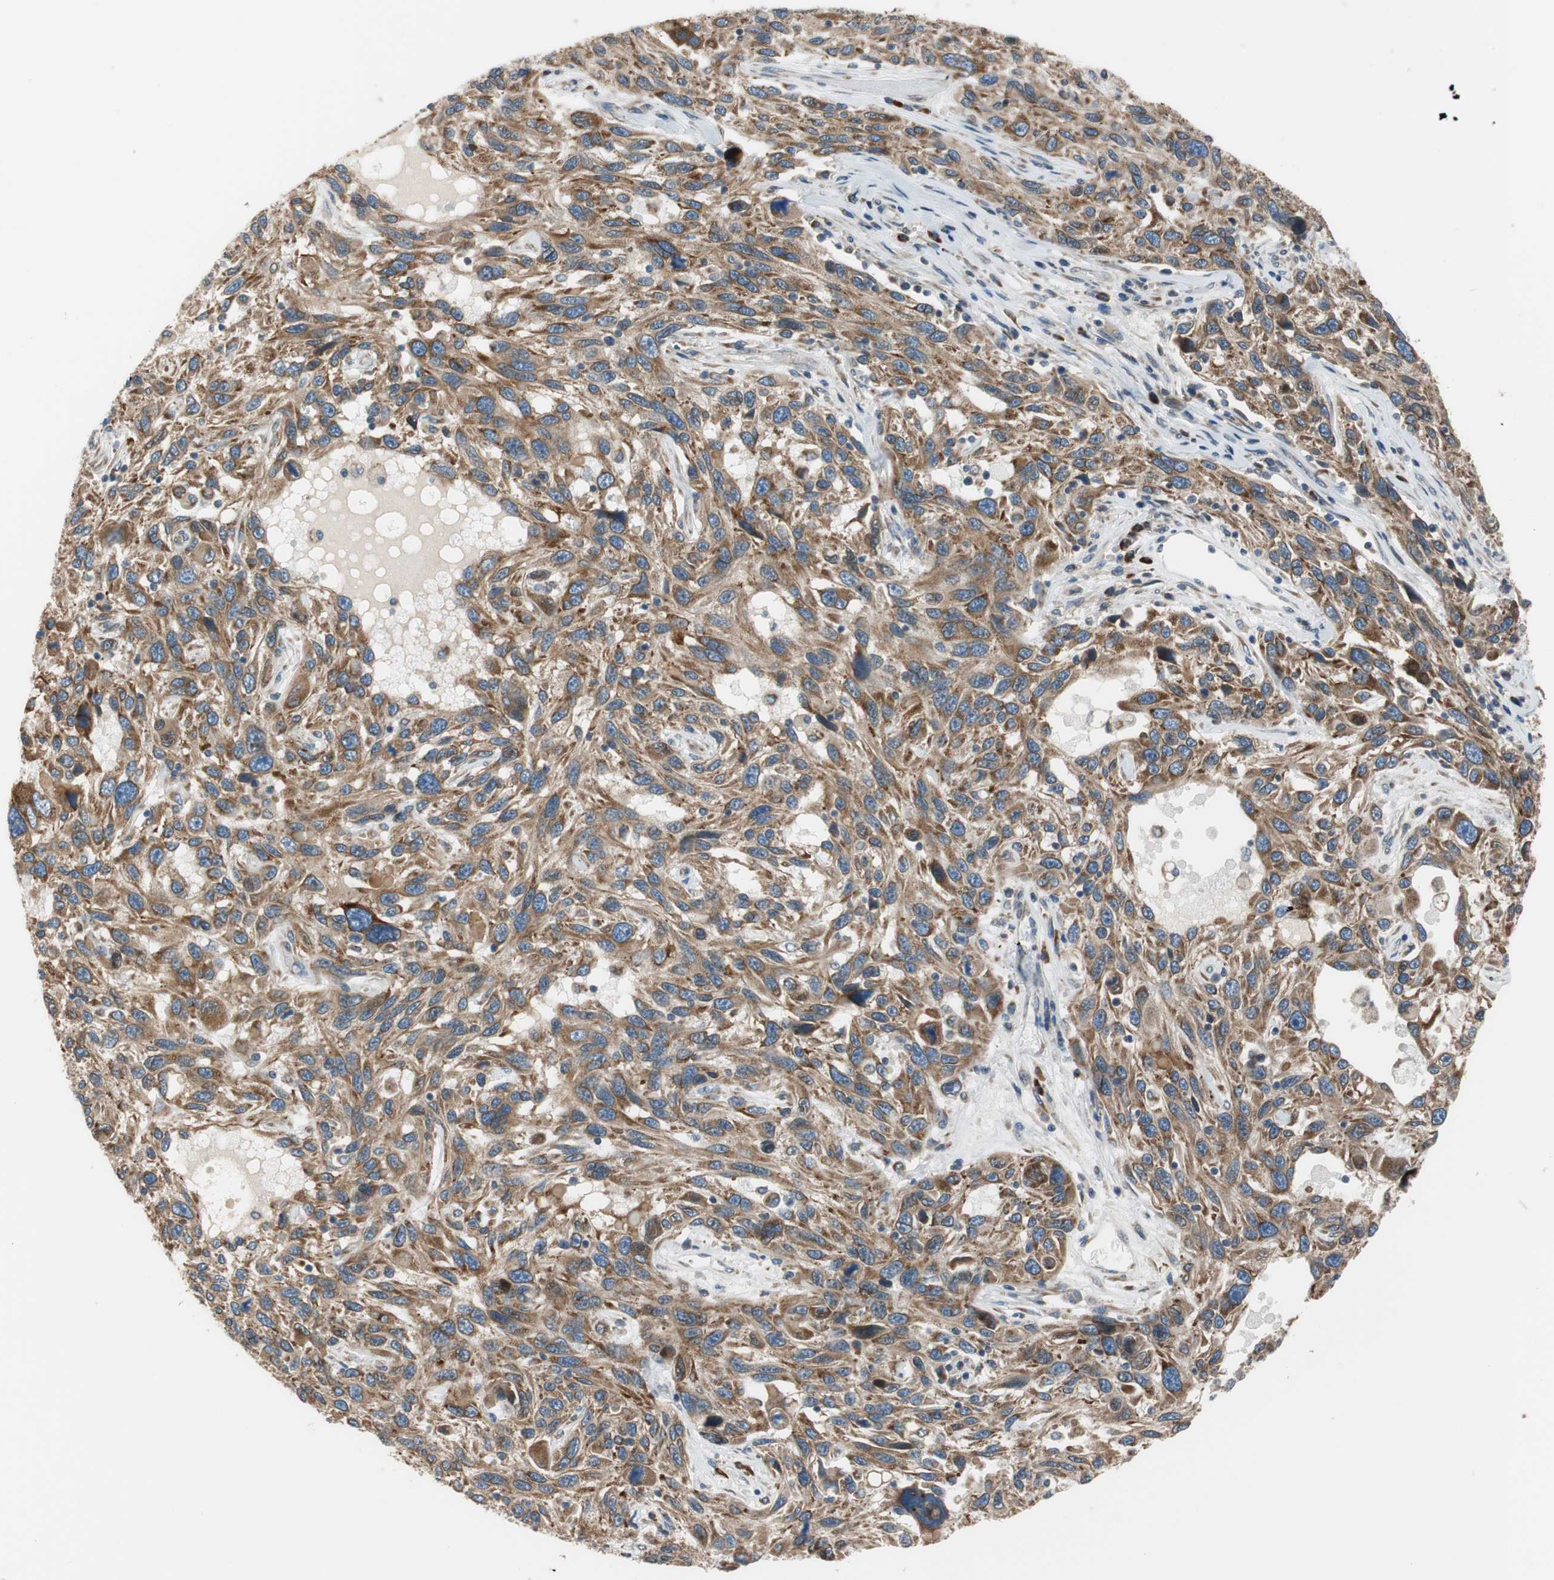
{"staining": {"intensity": "moderate", "quantity": ">75%", "location": "cytoplasmic/membranous"}, "tissue": "melanoma", "cell_type": "Tumor cells", "image_type": "cancer", "snomed": [{"axis": "morphology", "description": "Malignant melanoma, NOS"}, {"axis": "topography", "description": "Skin"}], "caption": "The immunohistochemical stain labels moderate cytoplasmic/membranous staining in tumor cells of melanoma tissue. (DAB IHC with brightfield microscopy, high magnification).", "gene": "RPN2", "patient": {"sex": "male", "age": 53}}